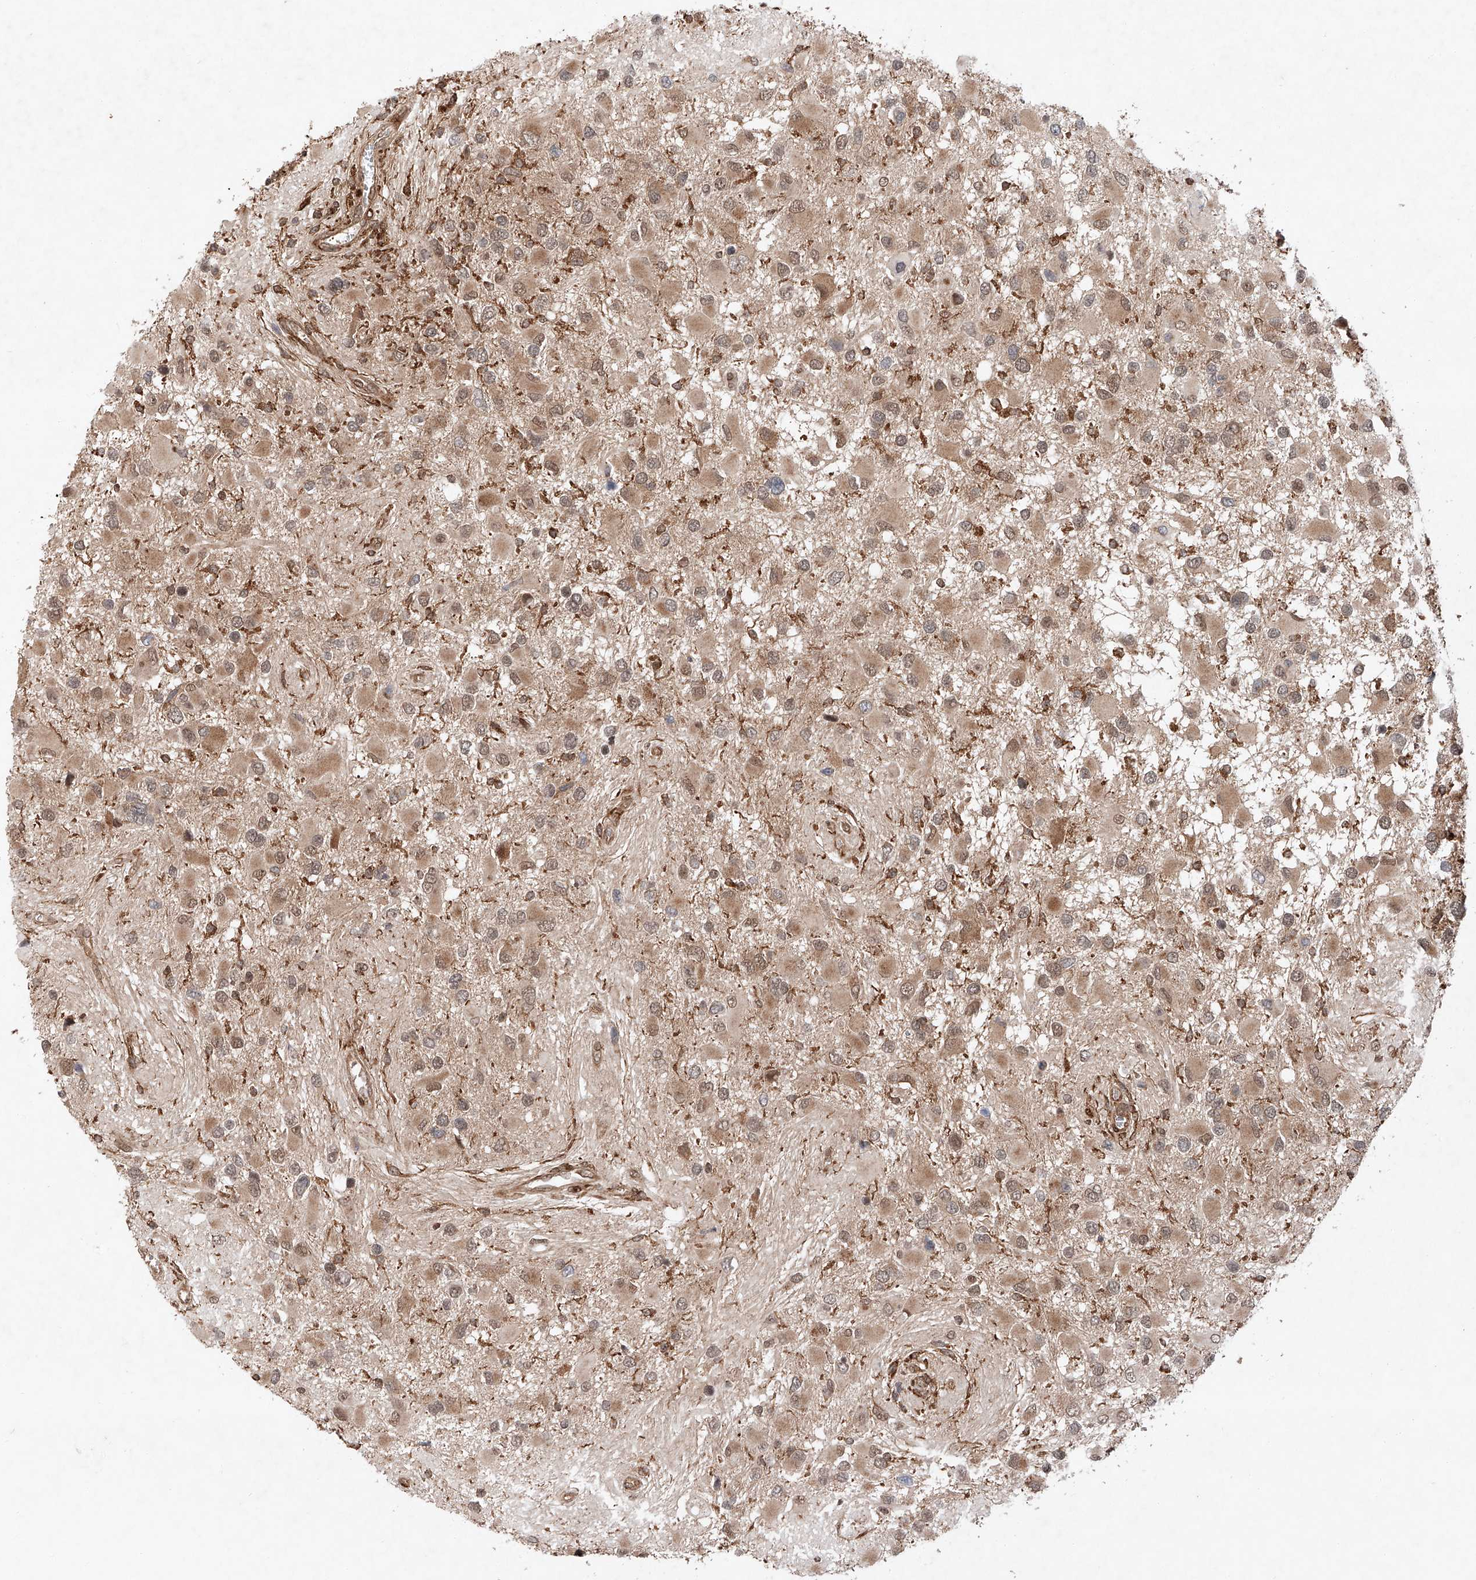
{"staining": {"intensity": "weak", "quantity": ">75%", "location": "cytoplasmic/membranous"}, "tissue": "glioma", "cell_type": "Tumor cells", "image_type": "cancer", "snomed": [{"axis": "morphology", "description": "Glioma, malignant, High grade"}, {"axis": "topography", "description": "Brain"}], "caption": "A histopathology image showing weak cytoplasmic/membranous staining in approximately >75% of tumor cells in malignant glioma (high-grade), as visualized by brown immunohistochemical staining.", "gene": "ZFP28", "patient": {"sex": "male", "age": 53}}